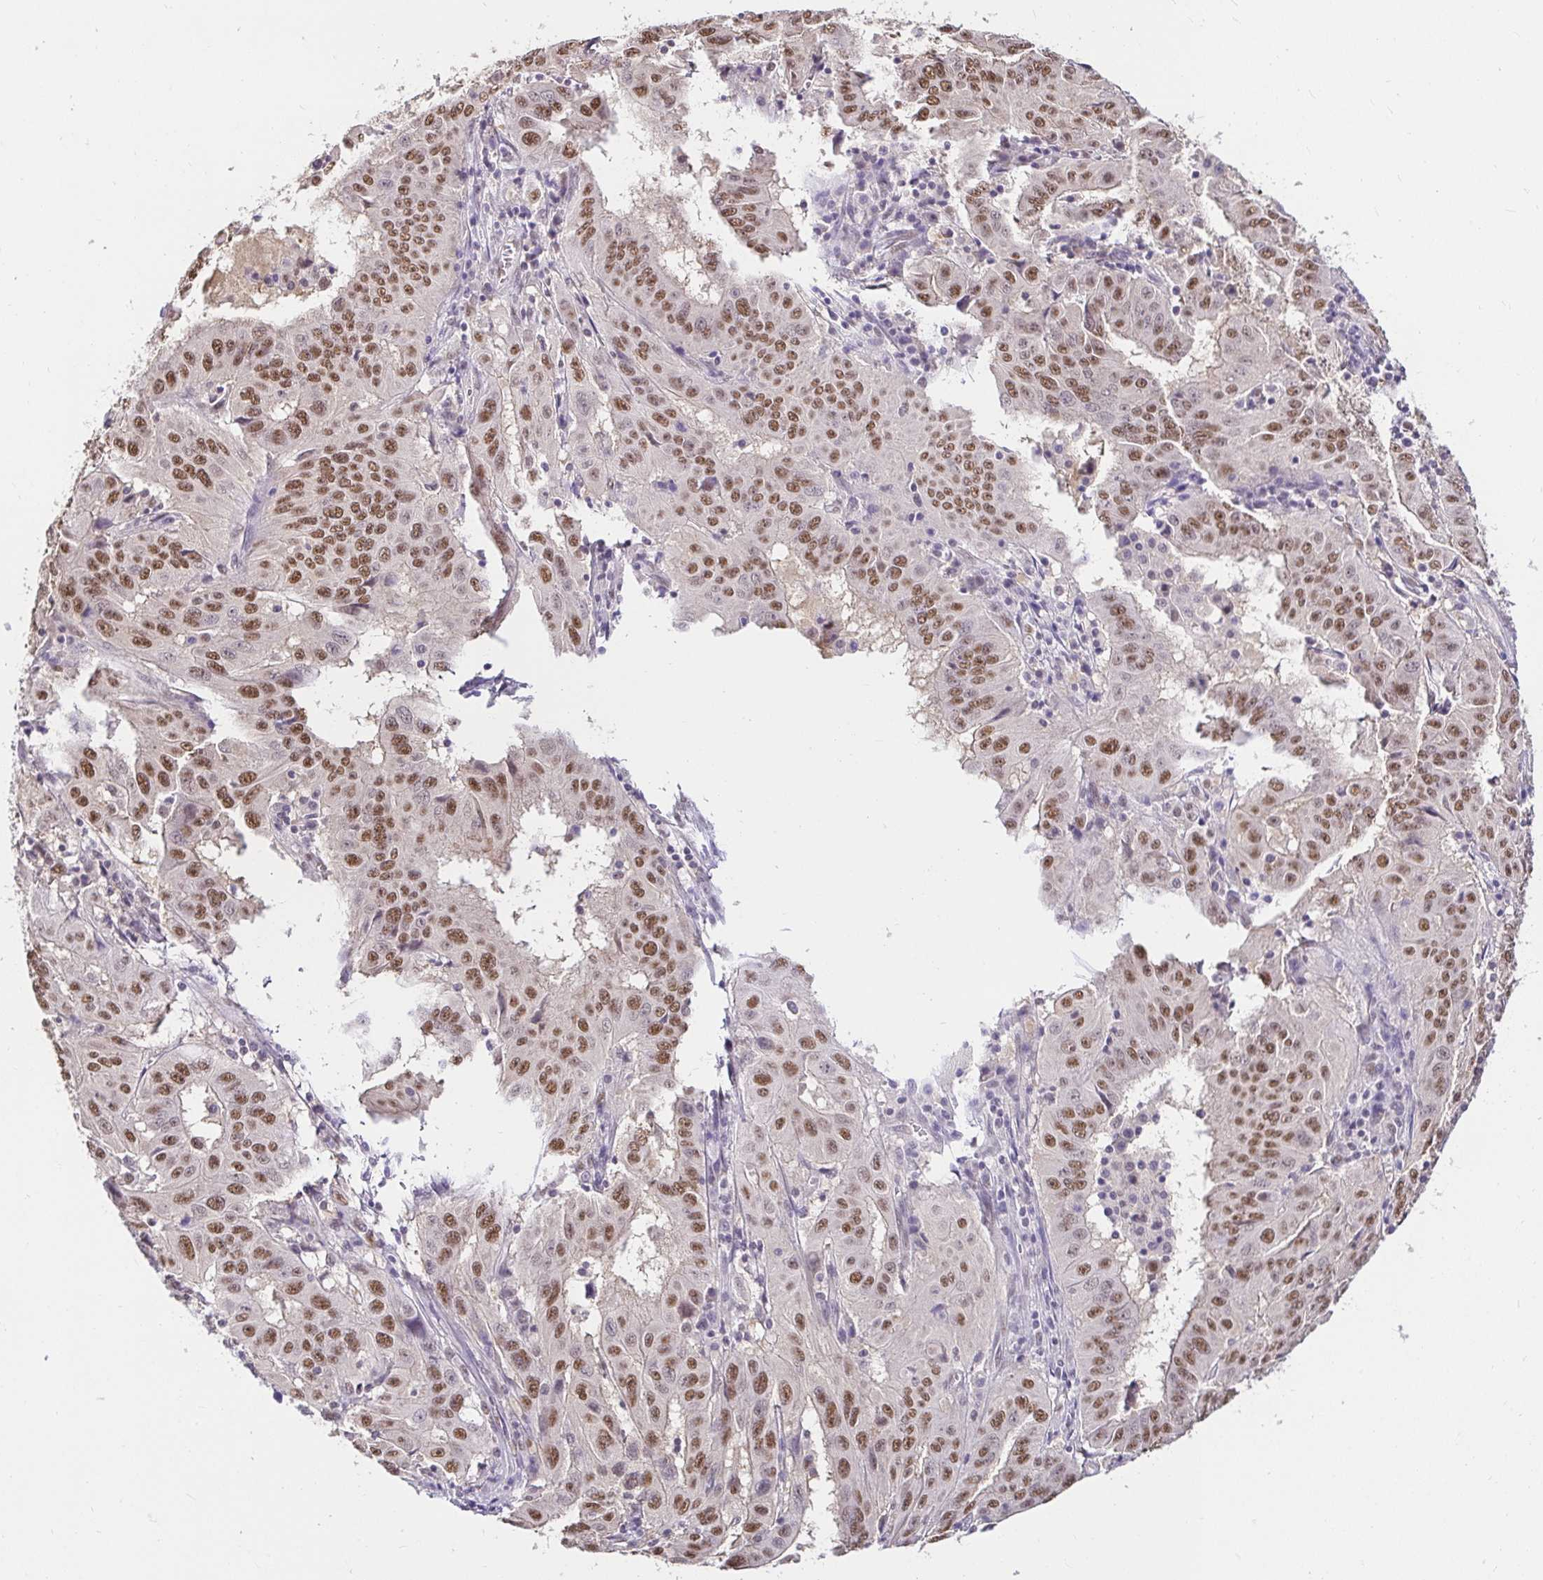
{"staining": {"intensity": "moderate", "quantity": ">75%", "location": "nuclear"}, "tissue": "pancreatic cancer", "cell_type": "Tumor cells", "image_type": "cancer", "snomed": [{"axis": "morphology", "description": "Adenocarcinoma, NOS"}, {"axis": "topography", "description": "Pancreas"}], "caption": "Protein staining of pancreatic adenocarcinoma tissue exhibits moderate nuclear positivity in about >75% of tumor cells. The staining was performed using DAB, with brown indicating positive protein expression. Nuclei are stained blue with hematoxylin.", "gene": "RIMS4", "patient": {"sex": "male", "age": 63}}